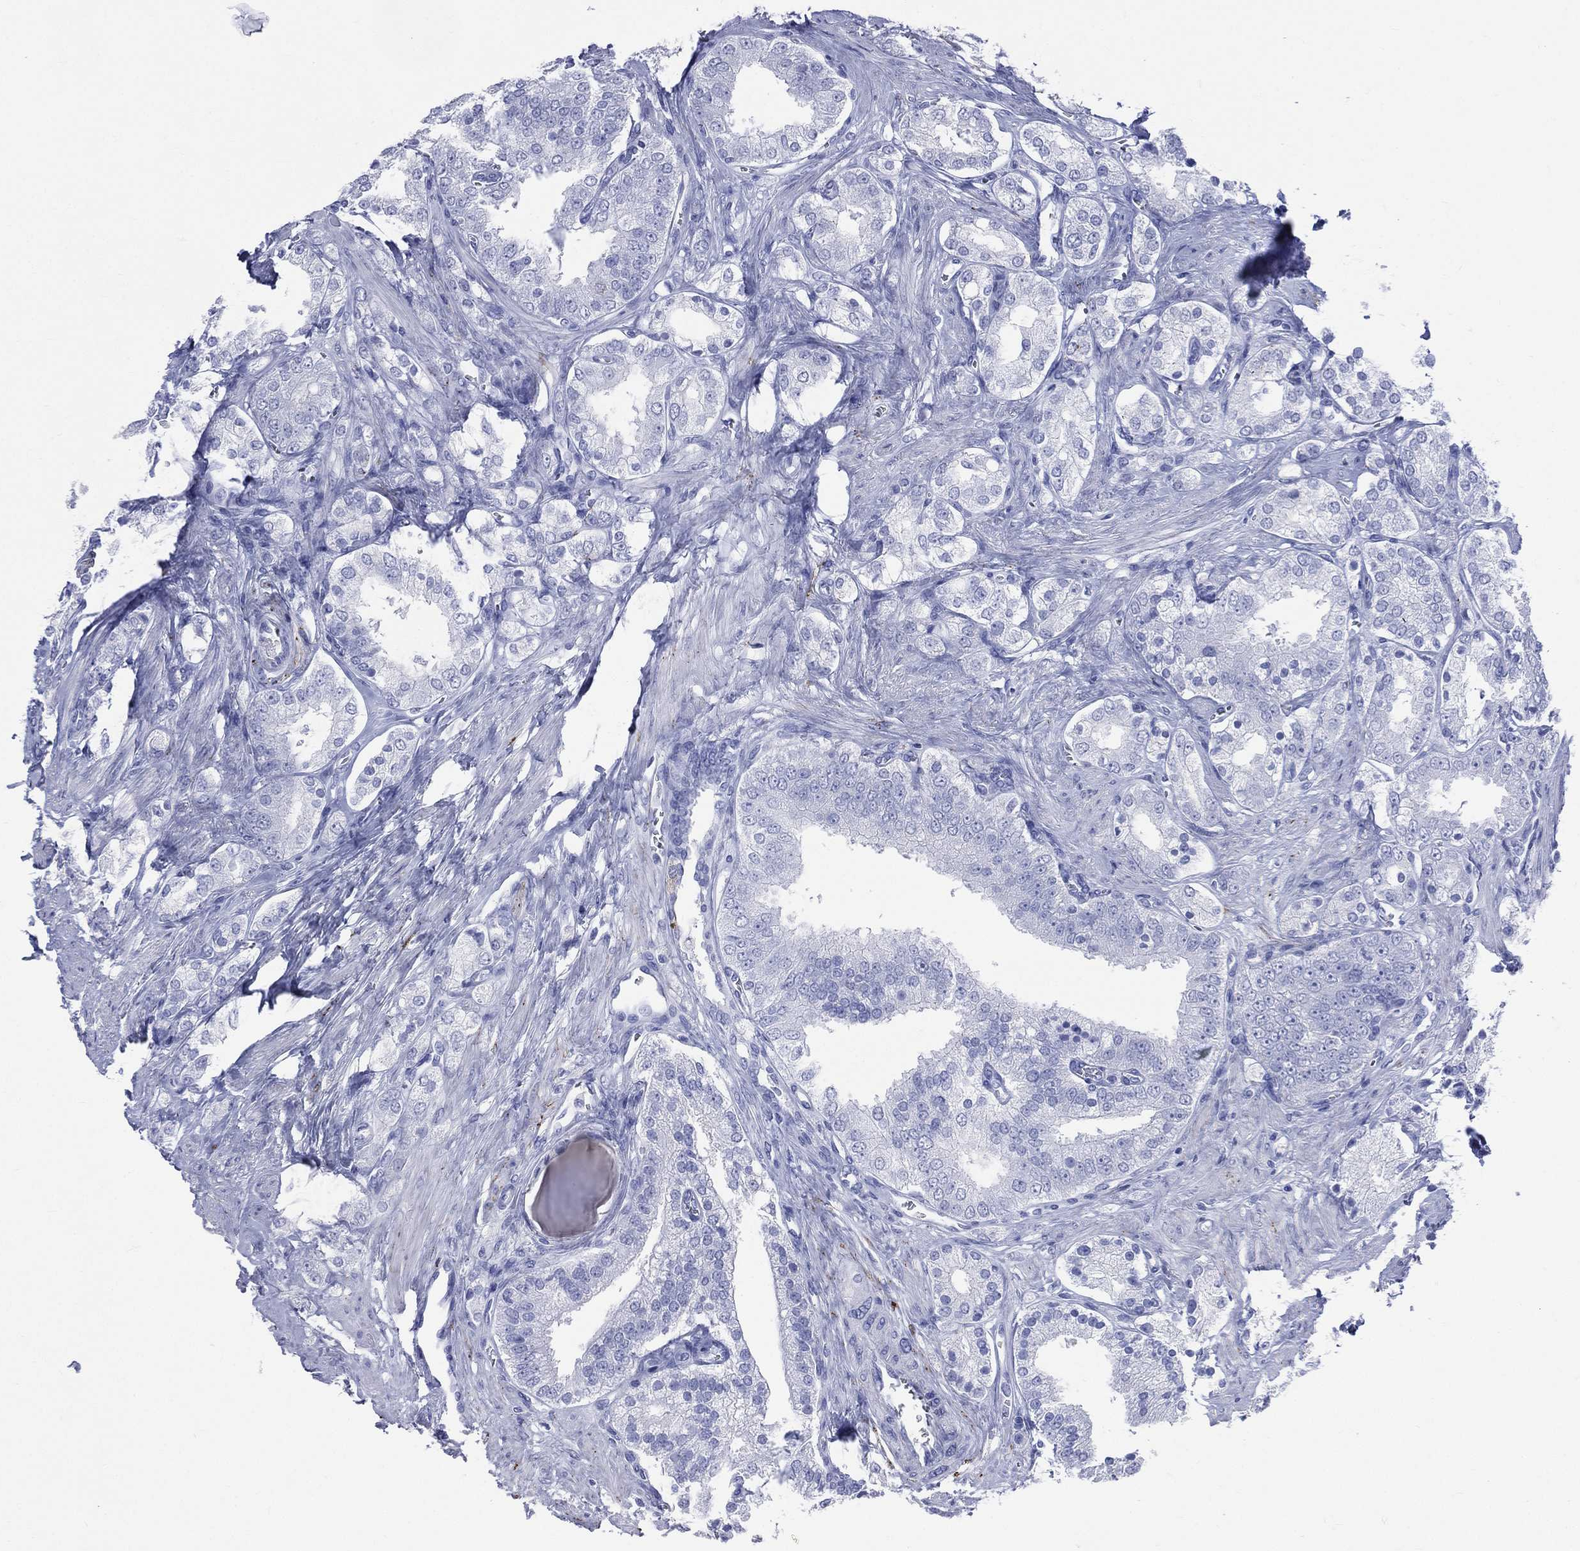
{"staining": {"intensity": "negative", "quantity": "none", "location": "none"}, "tissue": "prostate cancer", "cell_type": "Tumor cells", "image_type": "cancer", "snomed": [{"axis": "morphology", "description": "Adenocarcinoma, NOS"}, {"axis": "topography", "description": "Prostate and seminal vesicle, NOS"}, {"axis": "topography", "description": "Prostate"}], "caption": "Immunohistochemistry image of neoplastic tissue: human prostate cancer (adenocarcinoma) stained with DAB reveals no significant protein staining in tumor cells.", "gene": "SYP", "patient": {"sex": "male", "age": 67}}